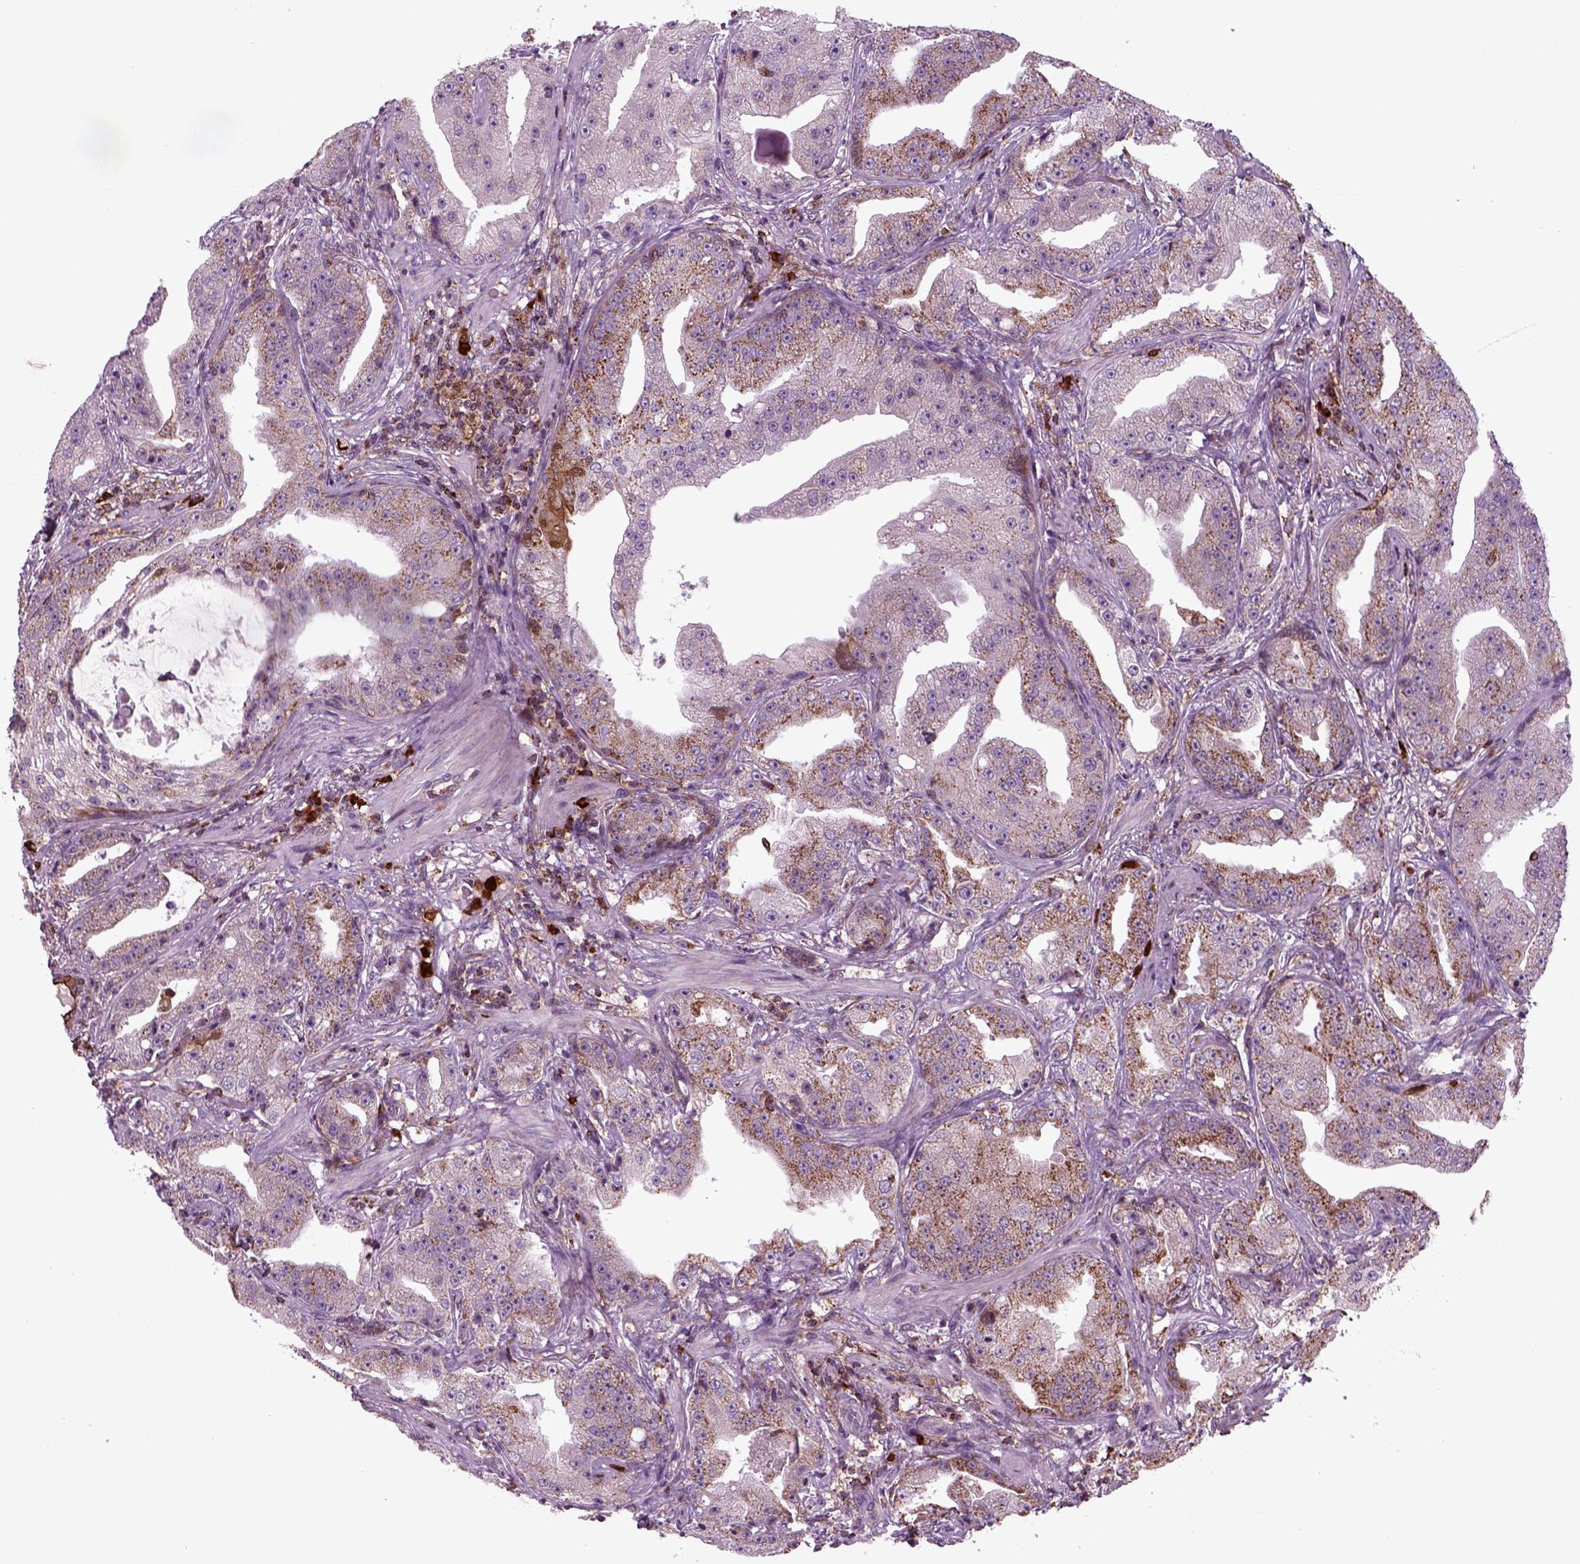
{"staining": {"intensity": "moderate", "quantity": ">75%", "location": "cytoplasmic/membranous"}, "tissue": "prostate cancer", "cell_type": "Tumor cells", "image_type": "cancer", "snomed": [{"axis": "morphology", "description": "Adenocarcinoma, Low grade"}, {"axis": "topography", "description": "Prostate"}], "caption": "IHC micrograph of human prostate cancer stained for a protein (brown), which demonstrates medium levels of moderate cytoplasmic/membranous expression in approximately >75% of tumor cells.", "gene": "NUDT16L1", "patient": {"sex": "male", "age": 62}}